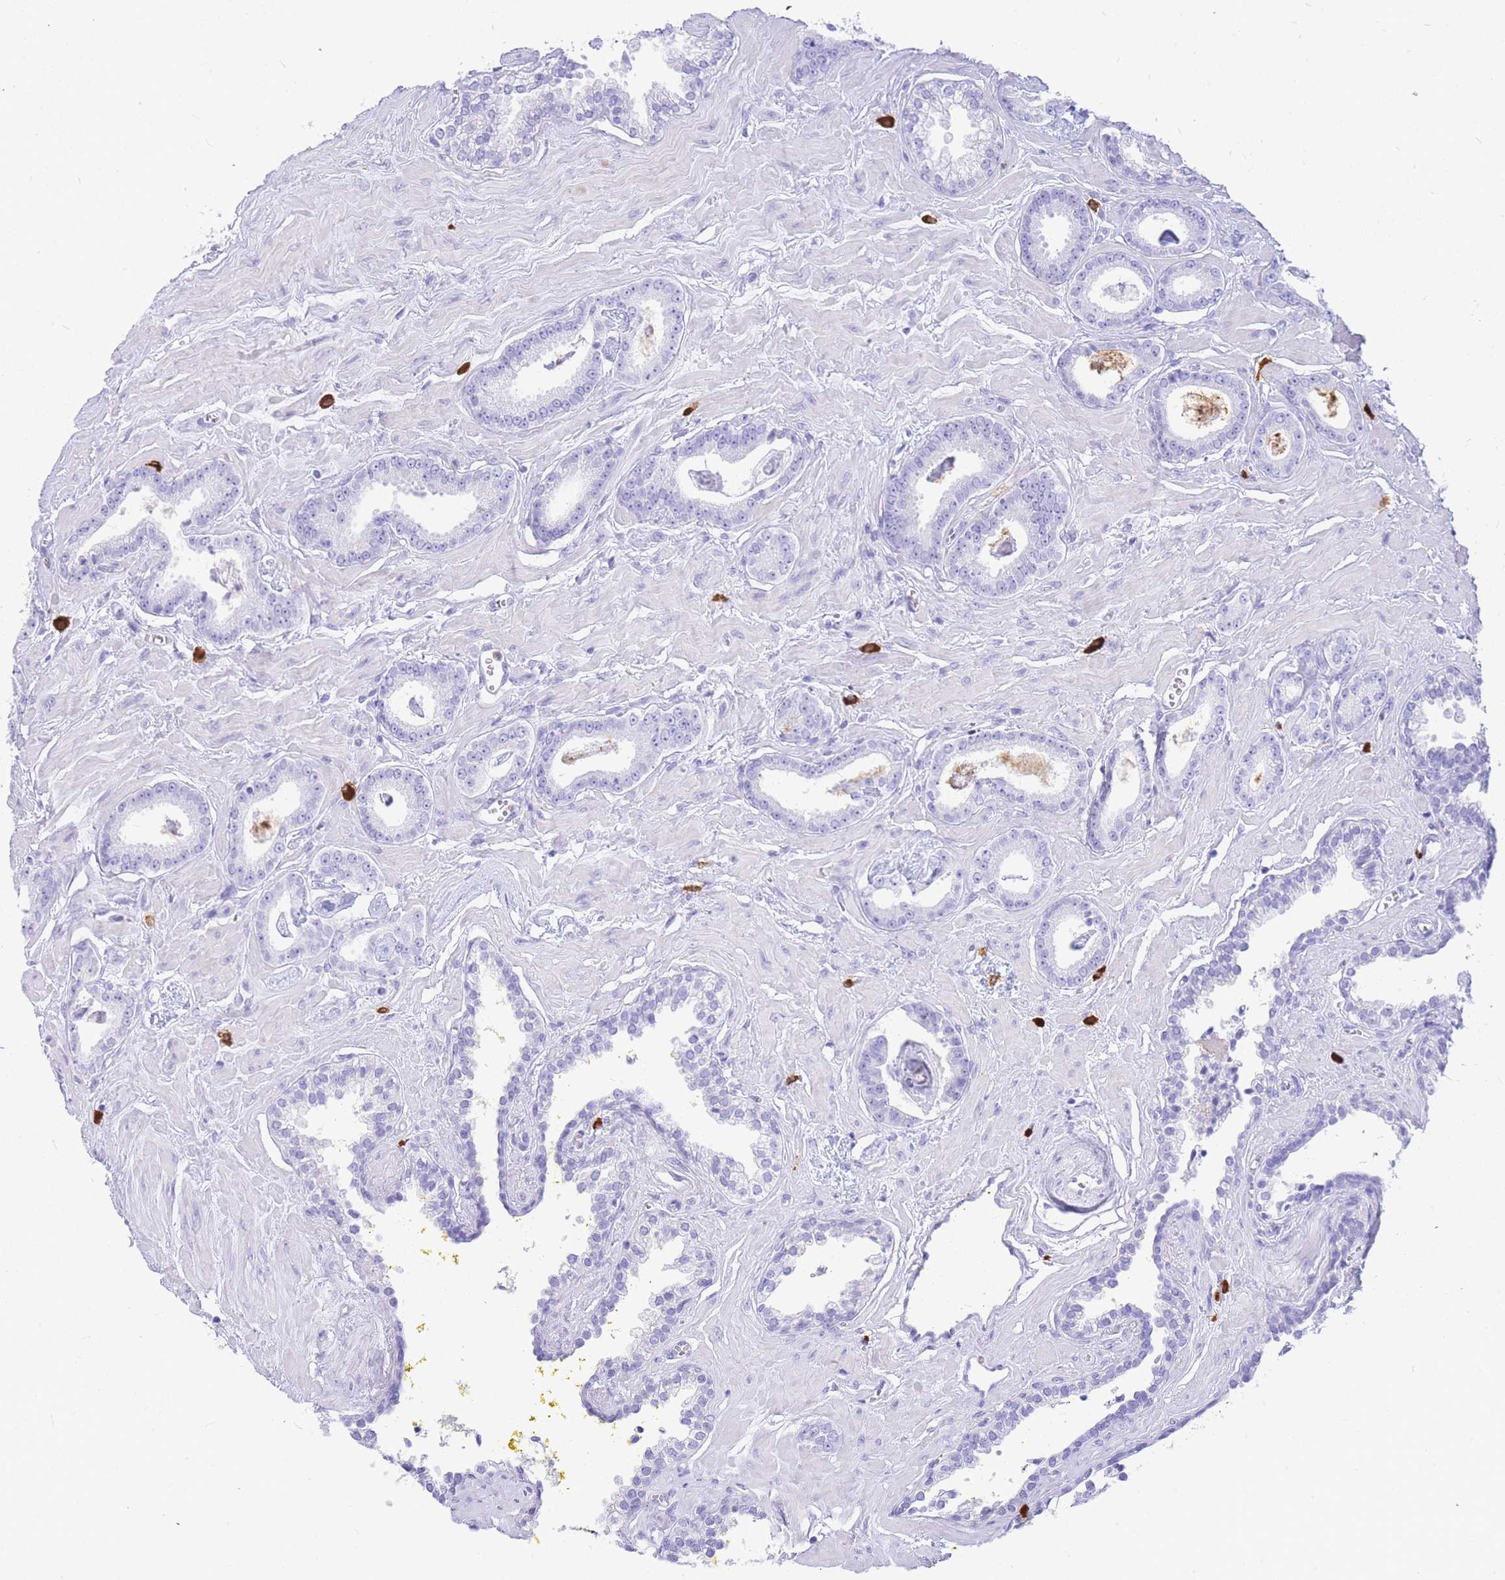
{"staining": {"intensity": "negative", "quantity": "none", "location": "none"}, "tissue": "prostate cancer", "cell_type": "Tumor cells", "image_type": "cancer", "snomed": [{"axis": "morphology", "description": "Adenocarcinoma, Low grade"}, {"axis": "topography", "description": "Prostate"}], "caption": "Prostate cancer (adenocarcinoma (low-grade)) stained for a protein using IHC demonstrates no positivity tumor cells.", "gene": "HERC1", "patient": {"sex": "male", "age": 60}}